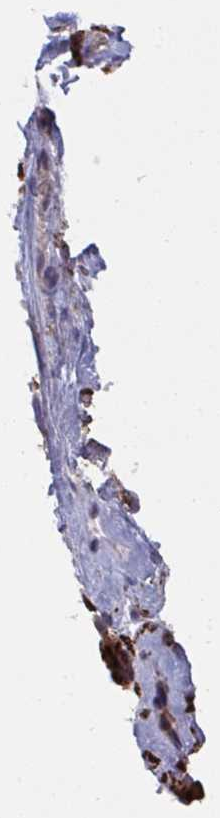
{"staining": {"intensity": "strong", "quantity": ">75%", "location": "cytoplasmic/membranous"}, "tissue": "melanoma", "cell_type": "Tumor cells", "image_type": "cancer", "snomed": [{"axis": "morphology", "description": "Malignant melanoma, Metastatic site"}, {"axis": "topography", "description": "Lymph node"}], "caption": "Protein staining of malignant melanoma (metastatic site) tissue exhibits strong cytoplasmic/membranous expression in approximately >75% of tumor cells.", "gene": "MRPS2", "patient": {"sex": "male", "age": 62}}